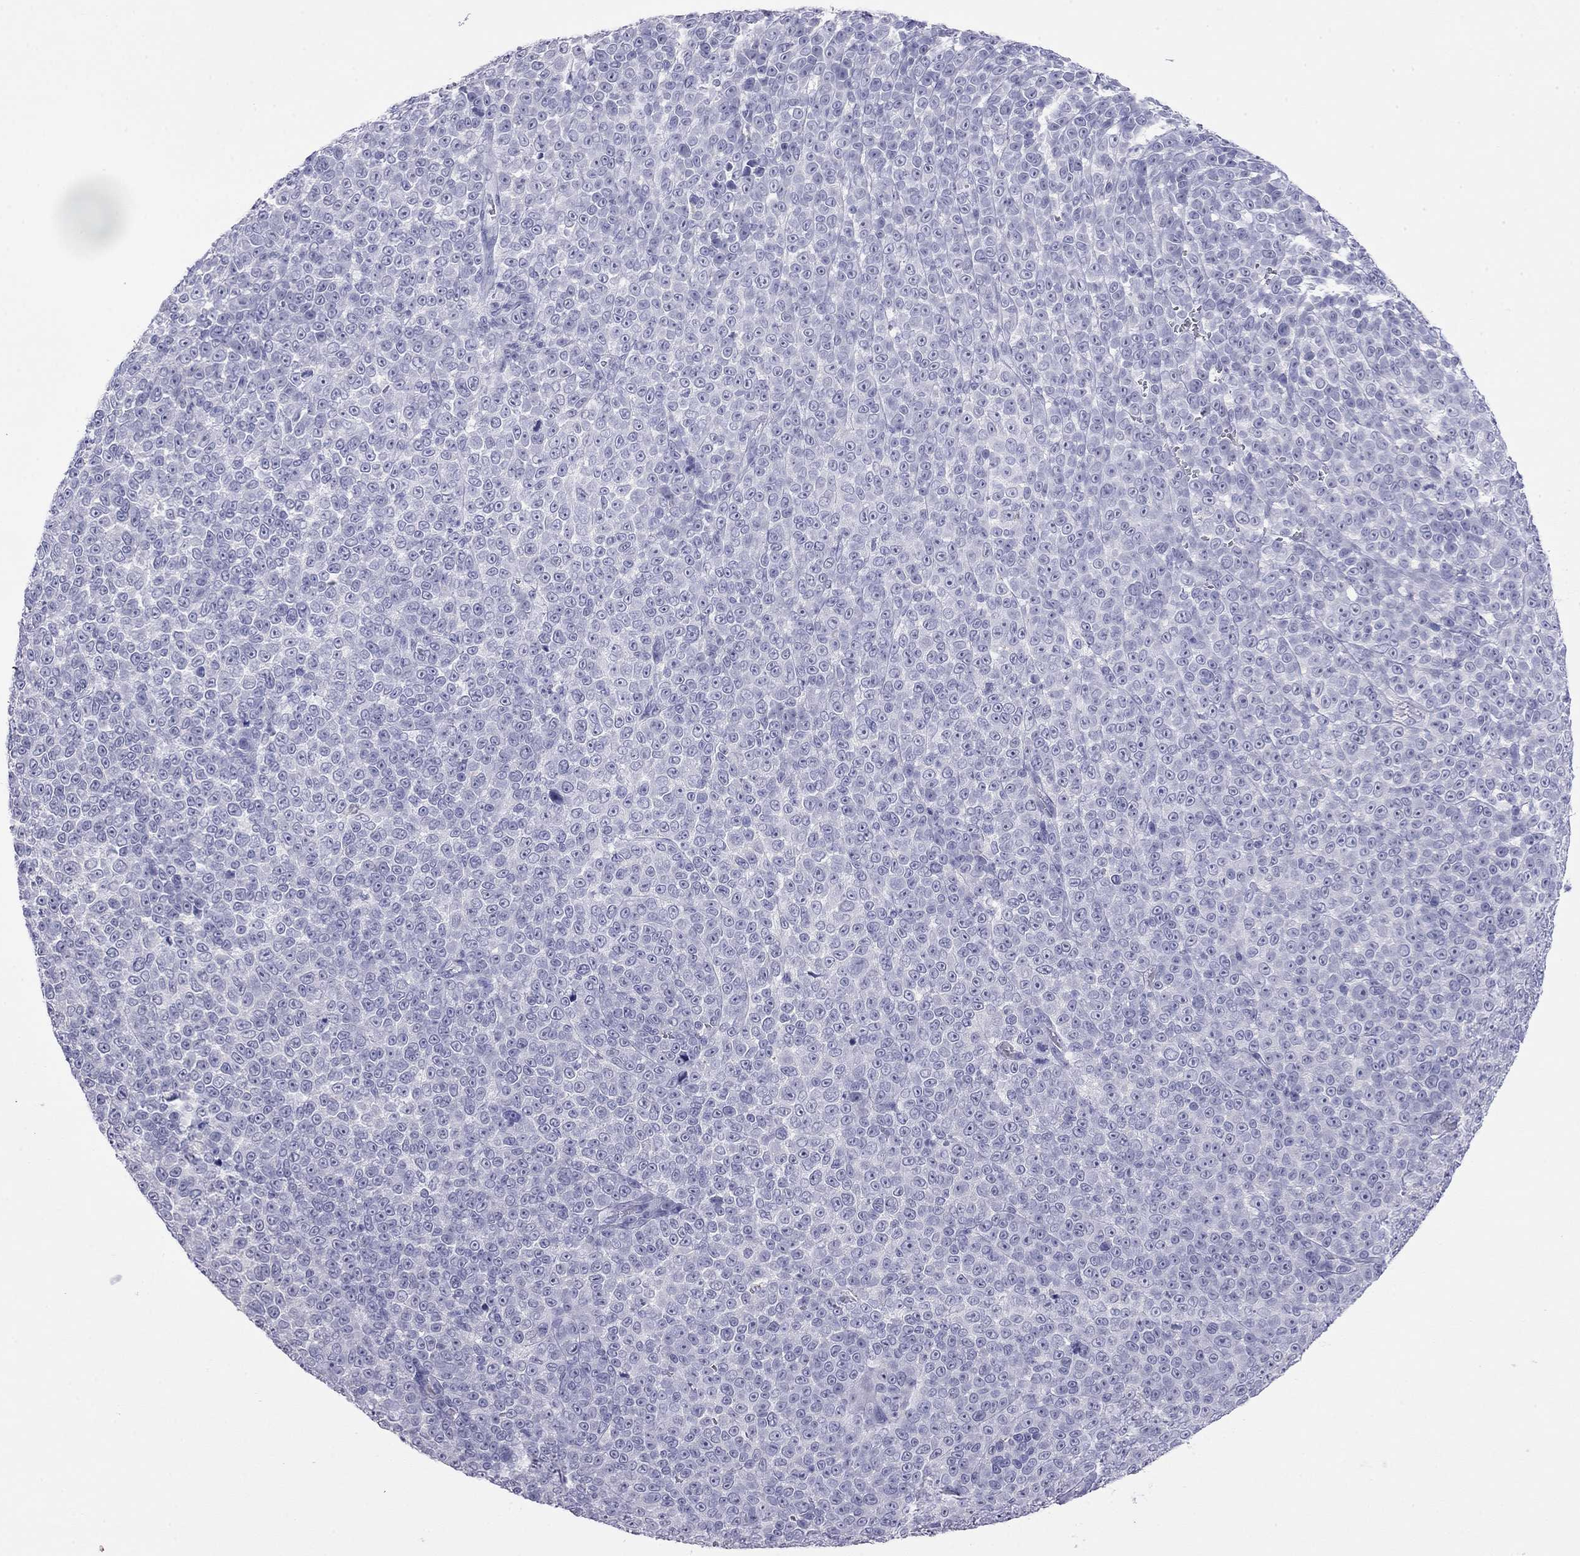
{"staining": {"intensity": "negative", "quantity": "none", "location": "none"}, "tissue": "melanoma", "cell_type": "Tumor cells", "image_type": "cancer", "snomed": [{"axis": "morphology", "description": "Malignant melanoma, NOS"}, {"axis": "topography", "description": "Skin"}], "caption": "Immunohistochemical staining of human melanoma shows no significant staining in tumor cells. The staining is performed using DAB brown chromogen with nuclei counter-stained in using hematoxylin.", "gene": "ODF4", "patient": {"sex": "female", "age": 95}}